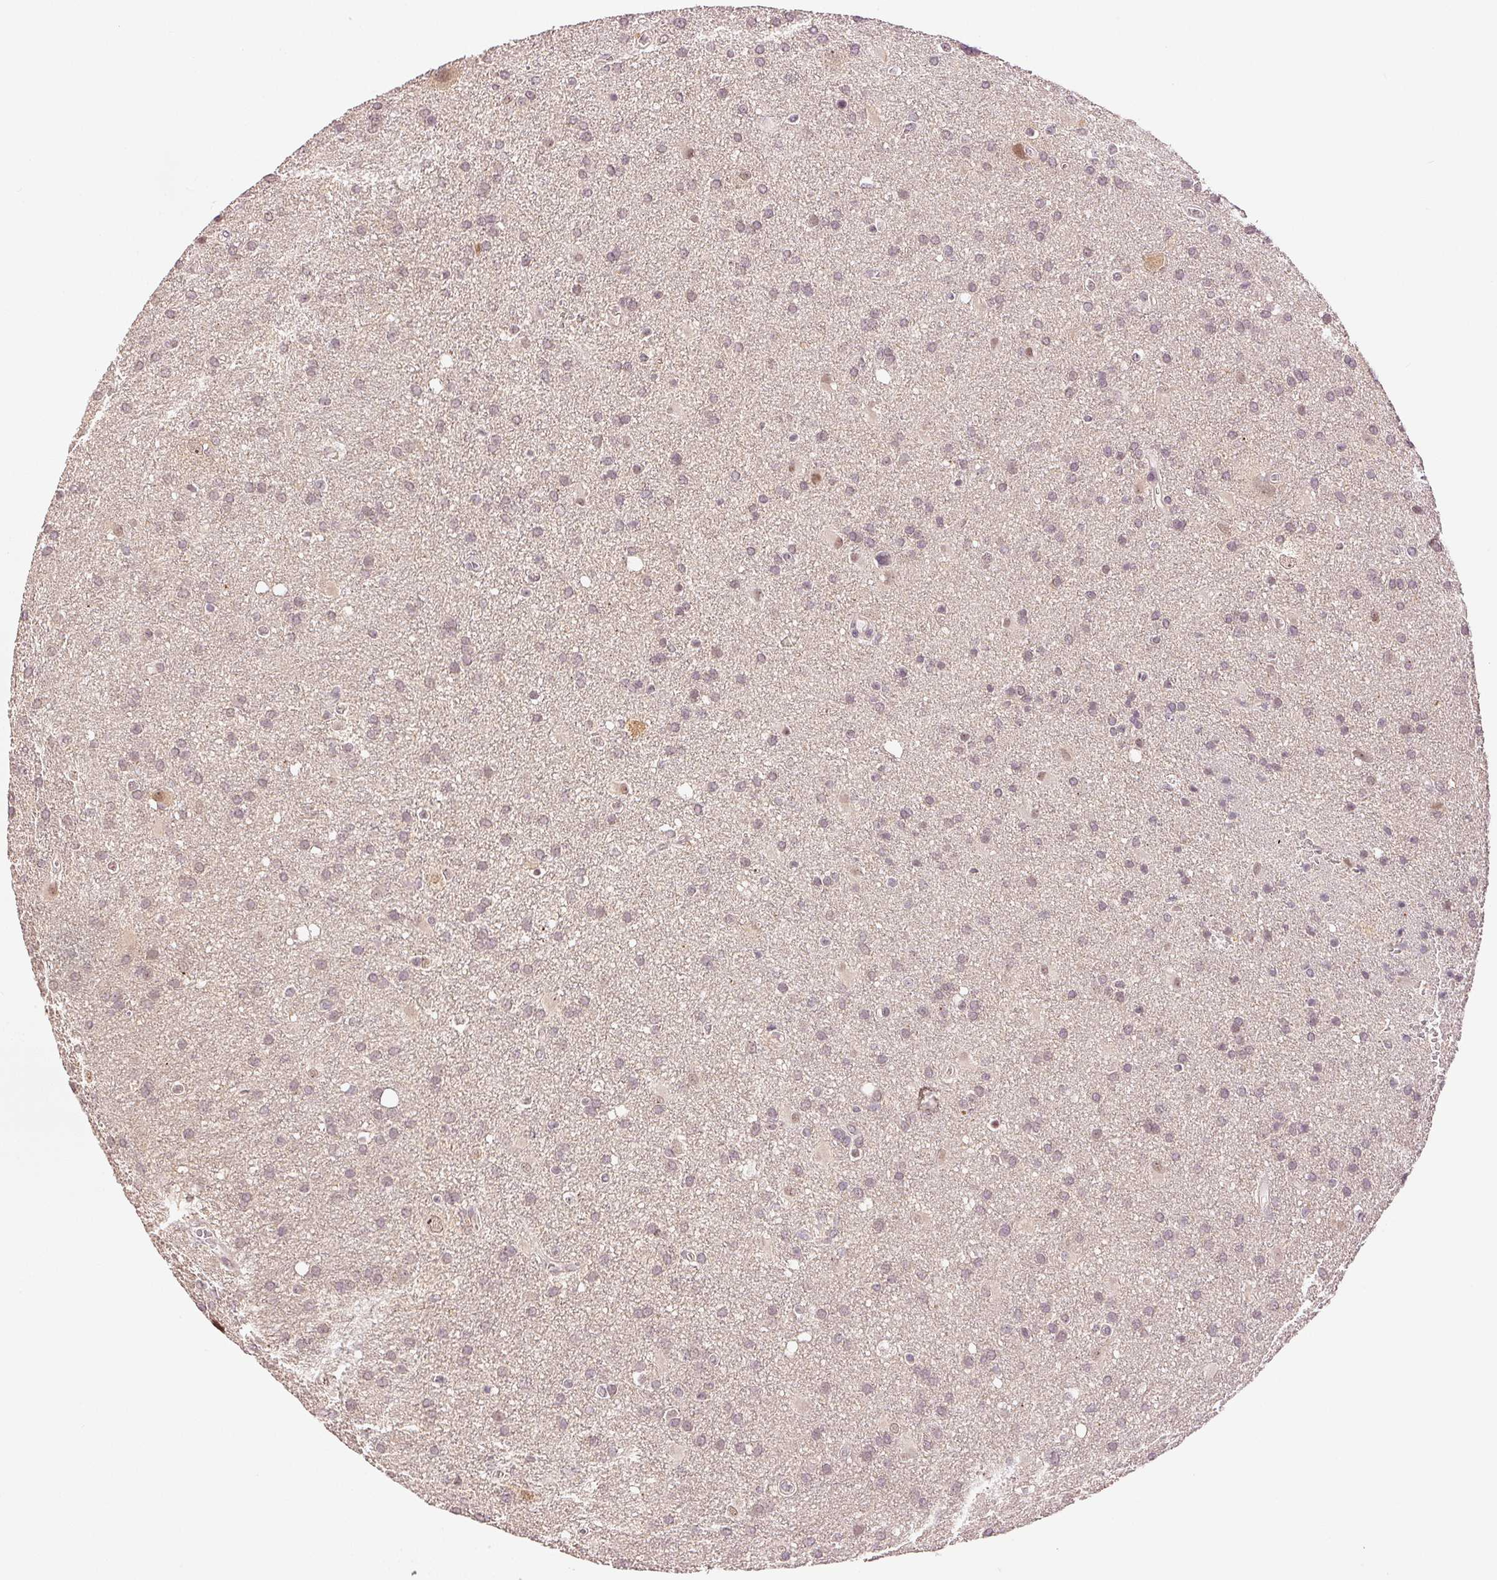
{"staining": {"intensity": "weak", "quantity": "<25%", "location": "nuclear"}, "tissue": "glioma", "cell_type": "Tumor cells", "image_type": "cancer", "snomed": [{"axis": "morphology", "description": "Glioma, malignant, Low grade"}, {"axis": "topography", "description": "Brain"}], "caption": "Tumor cells are negative for brown protein staining in glioma. The staining was performed using DAB (3,3'-diaminobenzidine) to visualize the protein expression in brown, while the nuclei were stained in blue with hematoxylin (Magnification: 20x).", "gene": "PLCB1", "patient": {"sex": "male", "age": 66}}